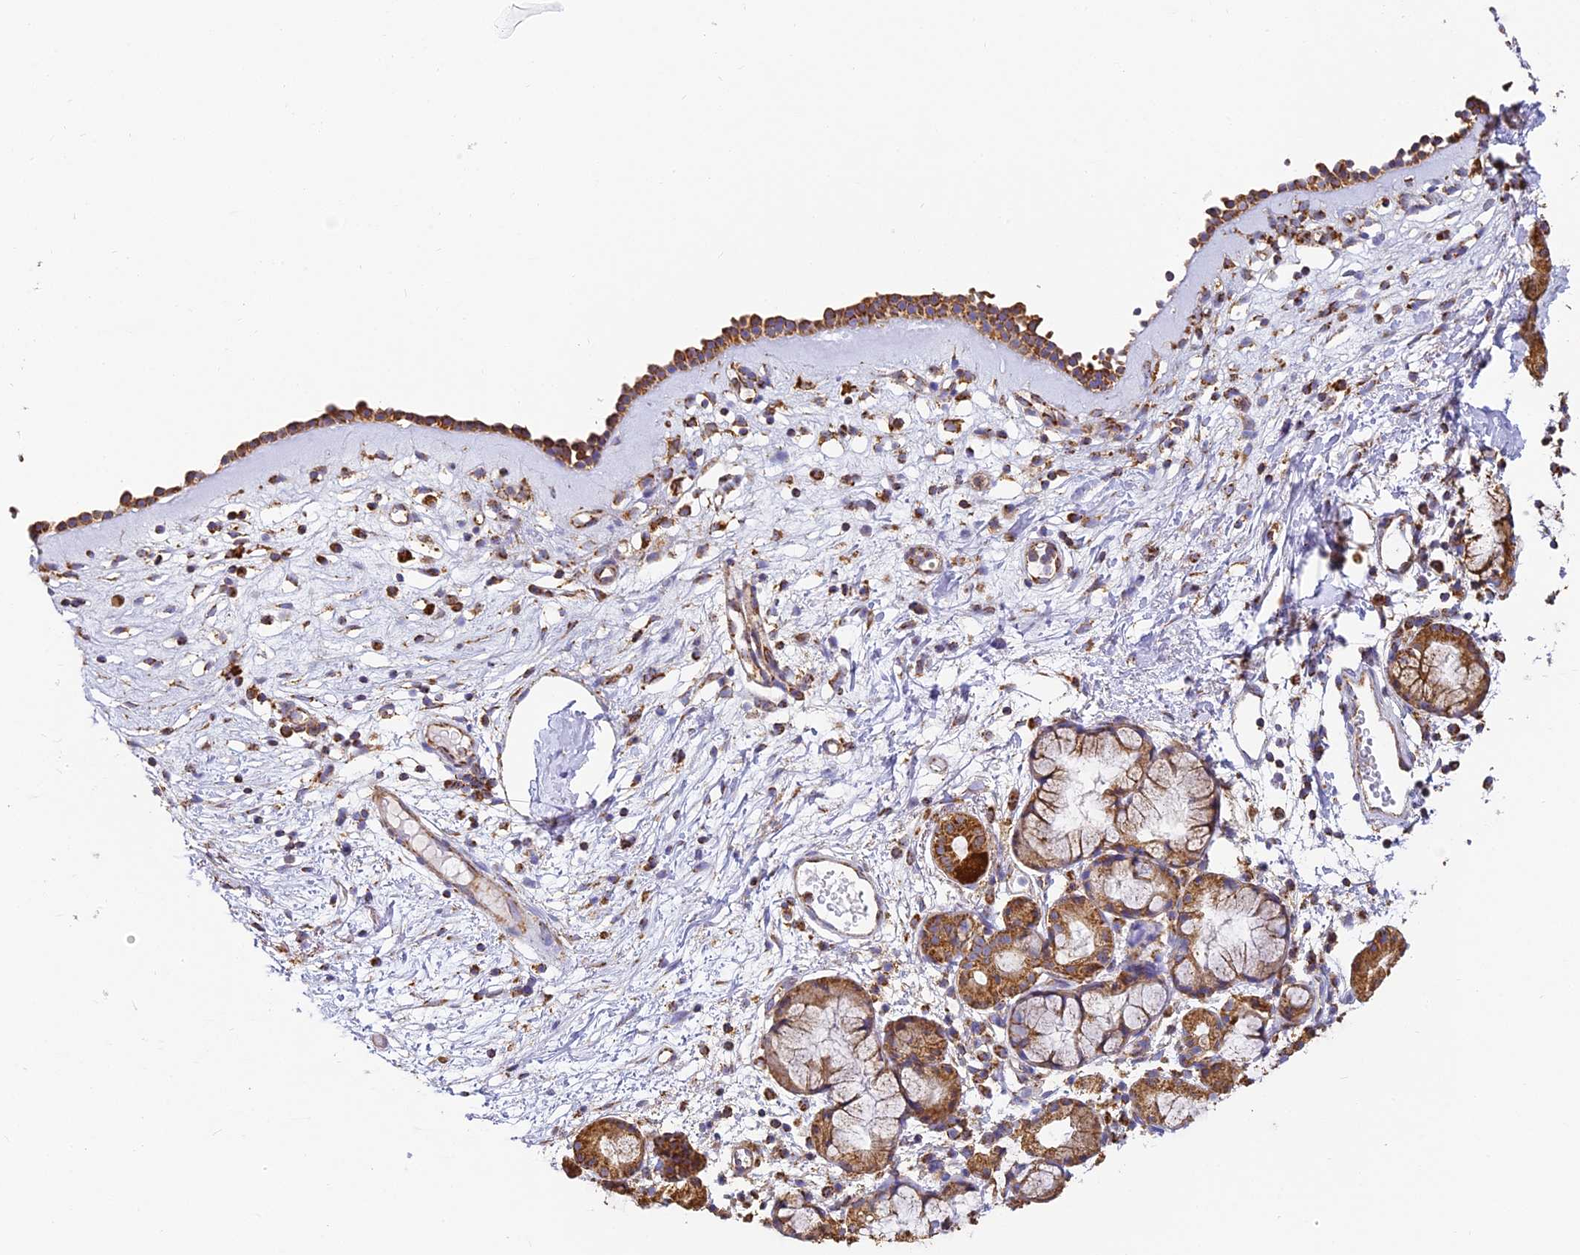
{"staining": {"intensity": "strong", "quantity": ">75%", "location": "cytoplasmic/membranous"}, "tissue": "nasopharynx", "cell_type": "Respiratory epithelial cells", "image_type": "normal", "snomed": [{"axis": "morphology", "description": "Normal tissue, NOS"}, {"axis": "morphology", "description": "Inflammation, NOS"}, {"axis": "topography", "description": "Nasopharynx"}], "caption": "Nasopharynx stained with IHC displays strong cytoplasmic/membranous staining in about >75% of respiratory epithelial cells.", "gene": "COX6C", "patient": {"sex": "male", "age": 70}}